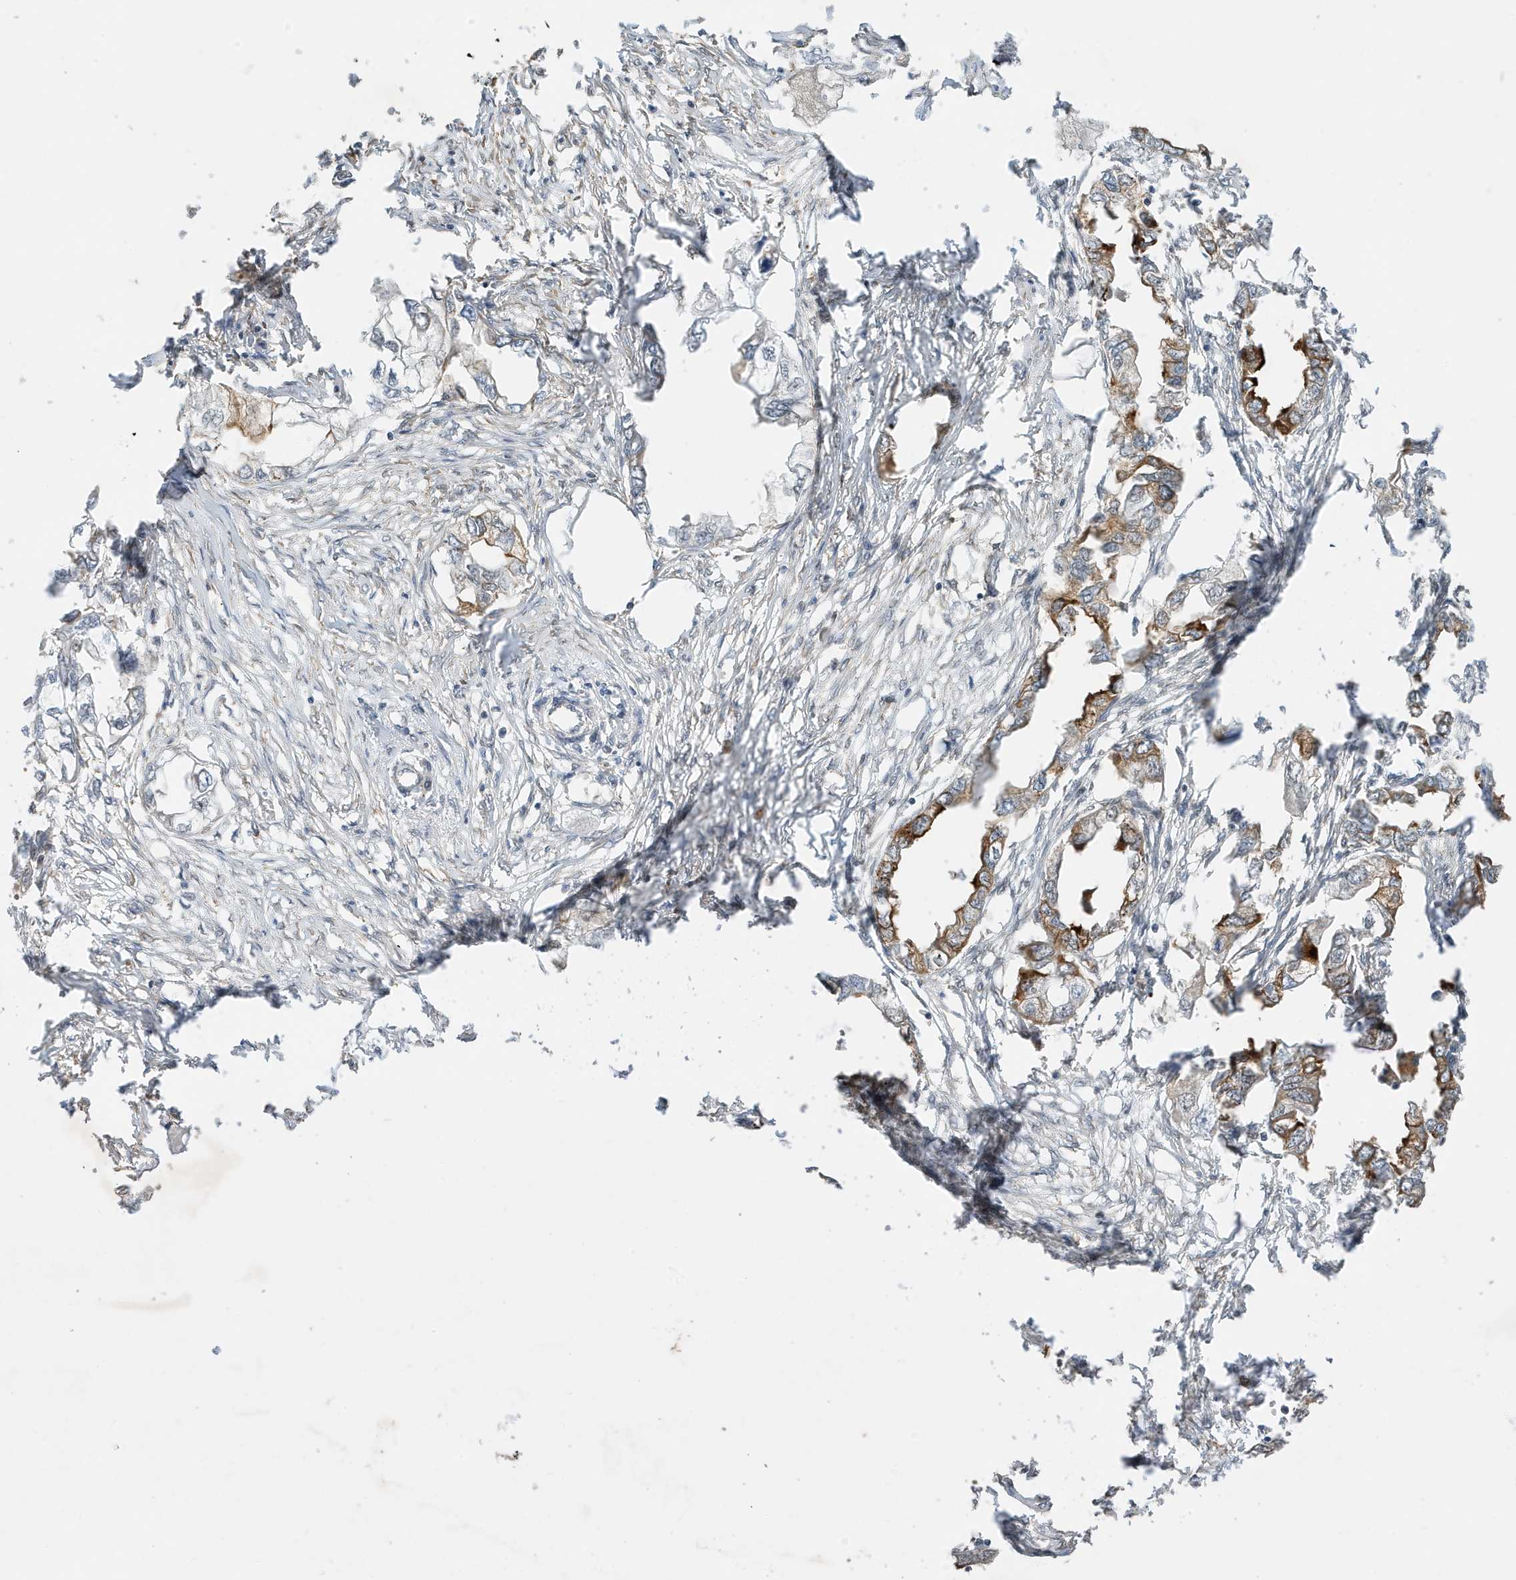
{"staining": {"intensity": "strong", "quantity": "25%-75%", "location": "cytoplasmic/membranous"}, "tissue": "endometrial cancer", "cell_type": "Tumor cells", "image_type": "cancer", "snomed": [{"axis": "morphology", "description": "Adenocarcinoma, NOS"}, {"axis": "morphology", "description": "Adenocarcinoma, metastatic, NOS"}, {"axis": "topography", "description": "Adipose tissue"}, {"axis": "topography", "description": "Endometrium"}], "caption": "This is a photomicrograph of immunohistochemistry (IHC) staining of endometrial metastatic adenocarcinoma, which shows strong staining in the cytoplasmic/membranous of tumor cells.", "gene": "MAST3", "patient": {"sex": "female", "age": 67}}